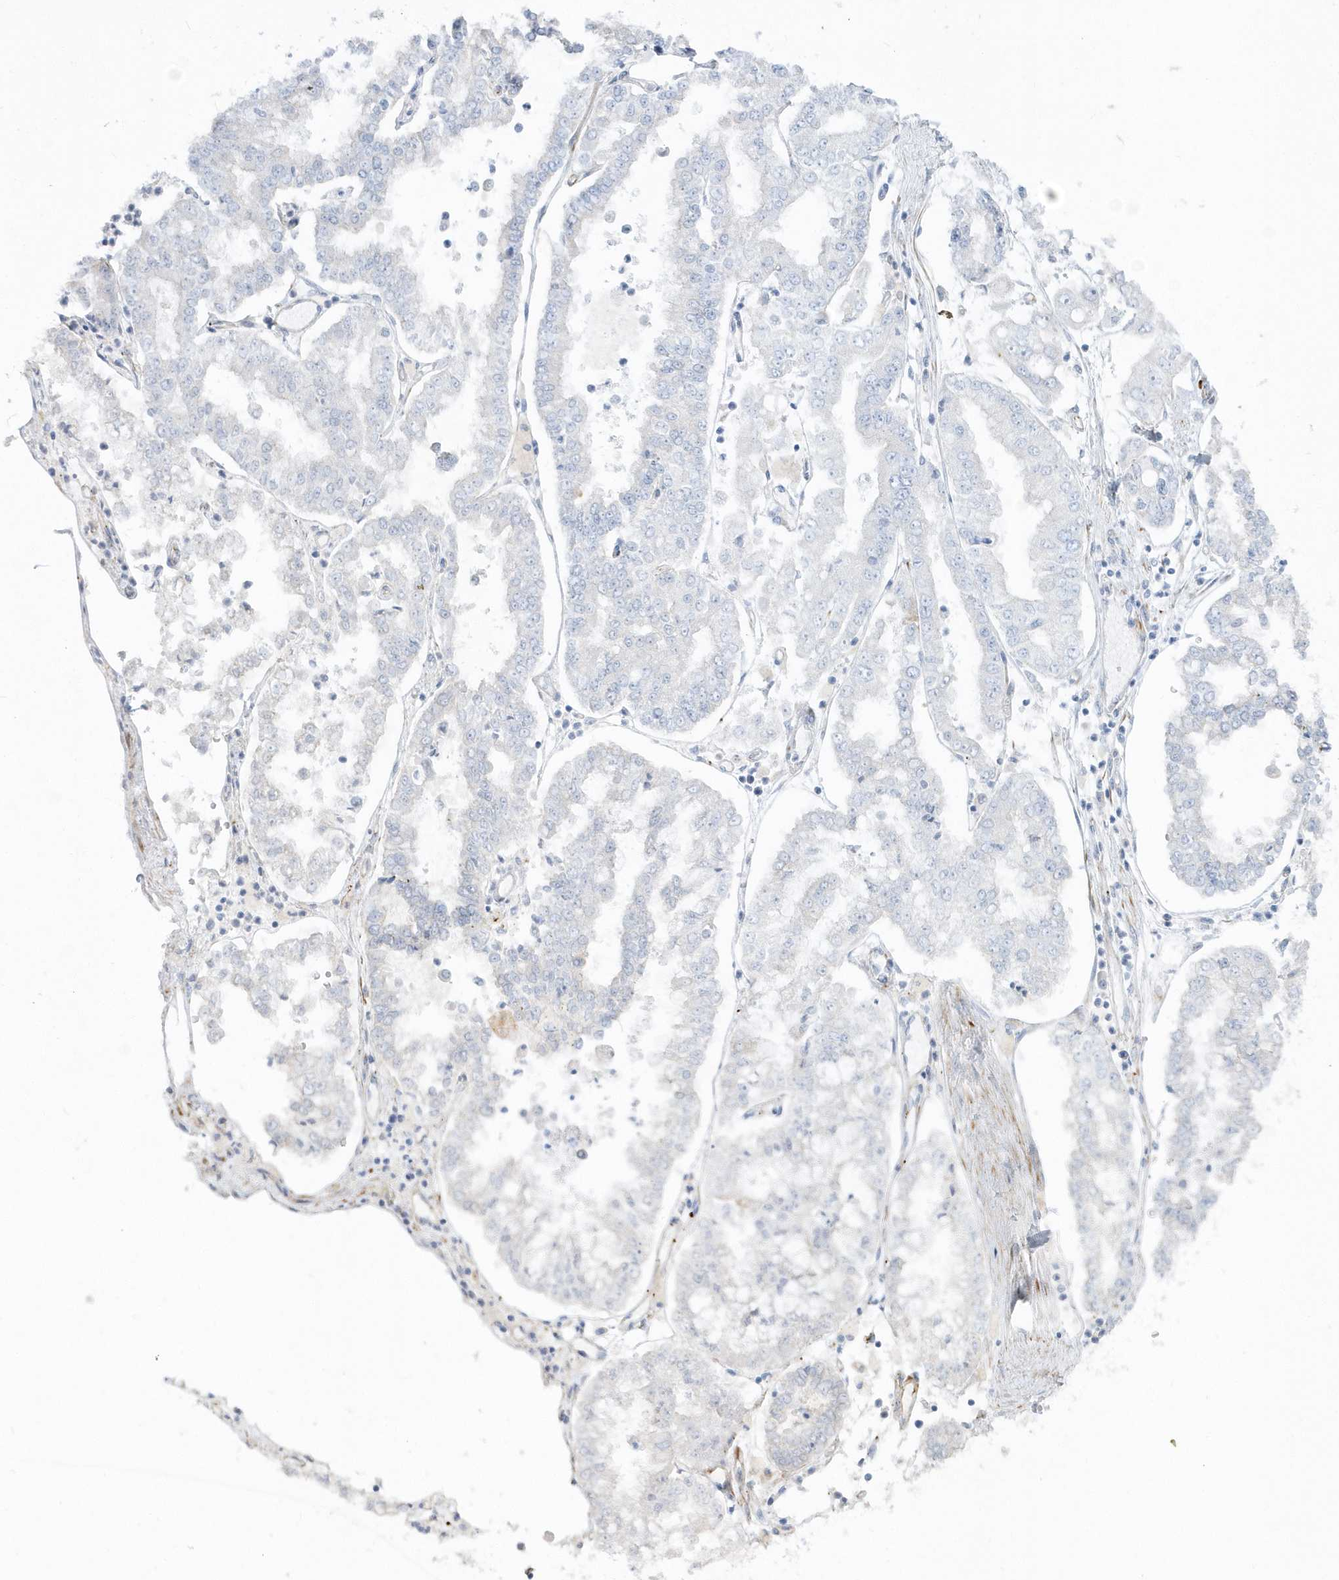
{"staining": {"intensity": "negative", "quantity": "none", "location": "none"}, "tissue": "stomach cancer", "cell_type": "Tumor cells", "image_type": "cancer", "snomed": [{"axis": "morphology", "description": "Adenocarcinoma, NOS"}, {"axis": "topography", "description": "Stomach"}], "caption": "Immunohistochemistry photomicrograph of human stomach cancer stained for a protein (brown), which demonstrates no staining in tumor cells.", "gene": "PPIL6", "patient": {"sex": "male", "age": 76}}